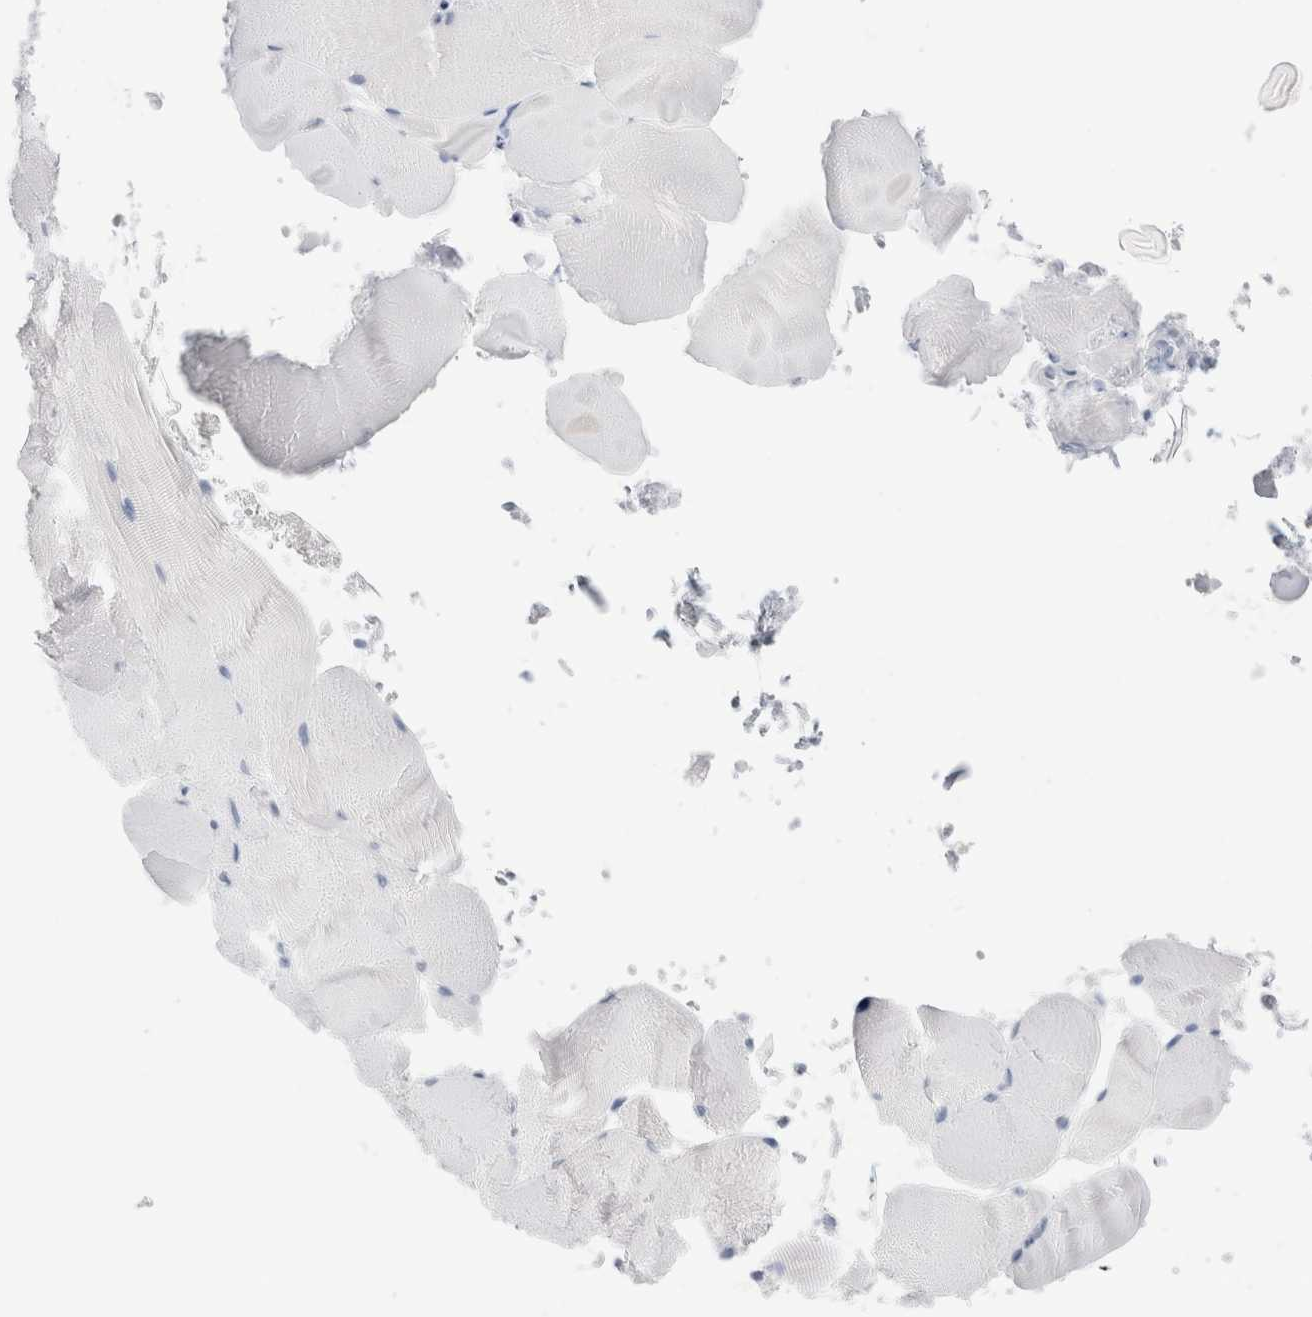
{"staining": {"intensity": "negative", "quantity": "none", "location": "none"}, "tissue": "skeletal muscle", "cell_type": "Myocytes", "image_type": "normal", "snomed": [{"axis": "morphology", "description": "Normal tissue, NOS"}, {"axis": "topography", "description": "Skeletal muscle"}, {"axis": "topography", "description": "Parathyroid gland"}], "caption": "DAB (3,3'-diaminobenzidine) immunohistochemical staining of benign skeletal muscle reveals no significant positivity in myocytes. (DAB immunohistochemistry (IHC), high magnification).", "gene": "ECHDC2", "patient": {"sex": "female", "age": 37}}